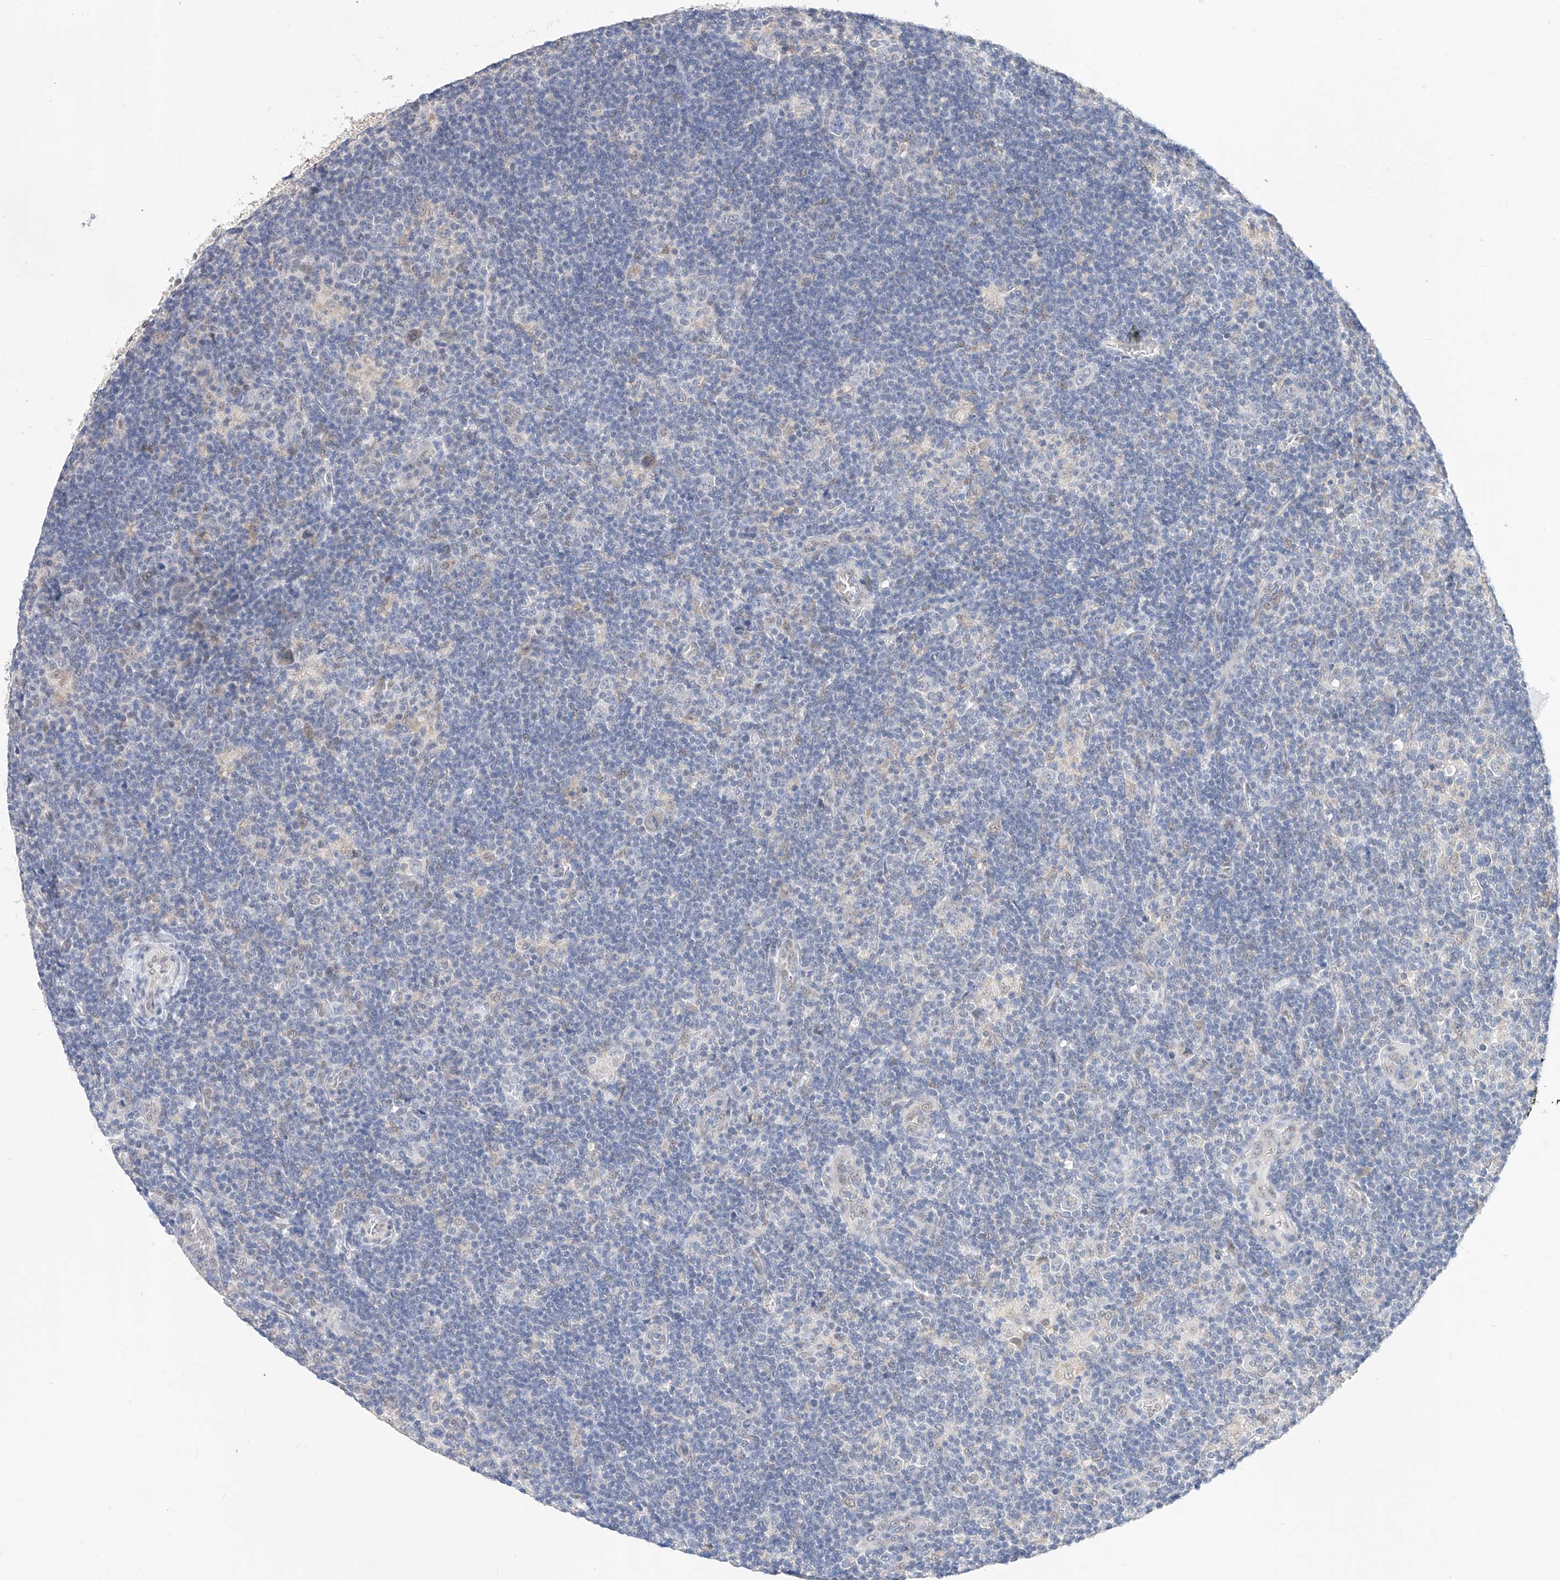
{"staining": {"intensity": "negative", "quantity": "none", "location": "none"}, "tissue": "lymphoma", "cell_type": "Tumor cells", "image_type": "cancer", "snomed": [{"axis": "morphology", "description": "Hodgkin's disease, NOS"}, {"axis": "topography", "description": "Lymph node"}], "caption": "DAB immunohistochemical staining of lymphoma shows no significant staining in tumor cells.", "gene": "KCNJ1", "patient": {"sex": "female", "age": 57}}